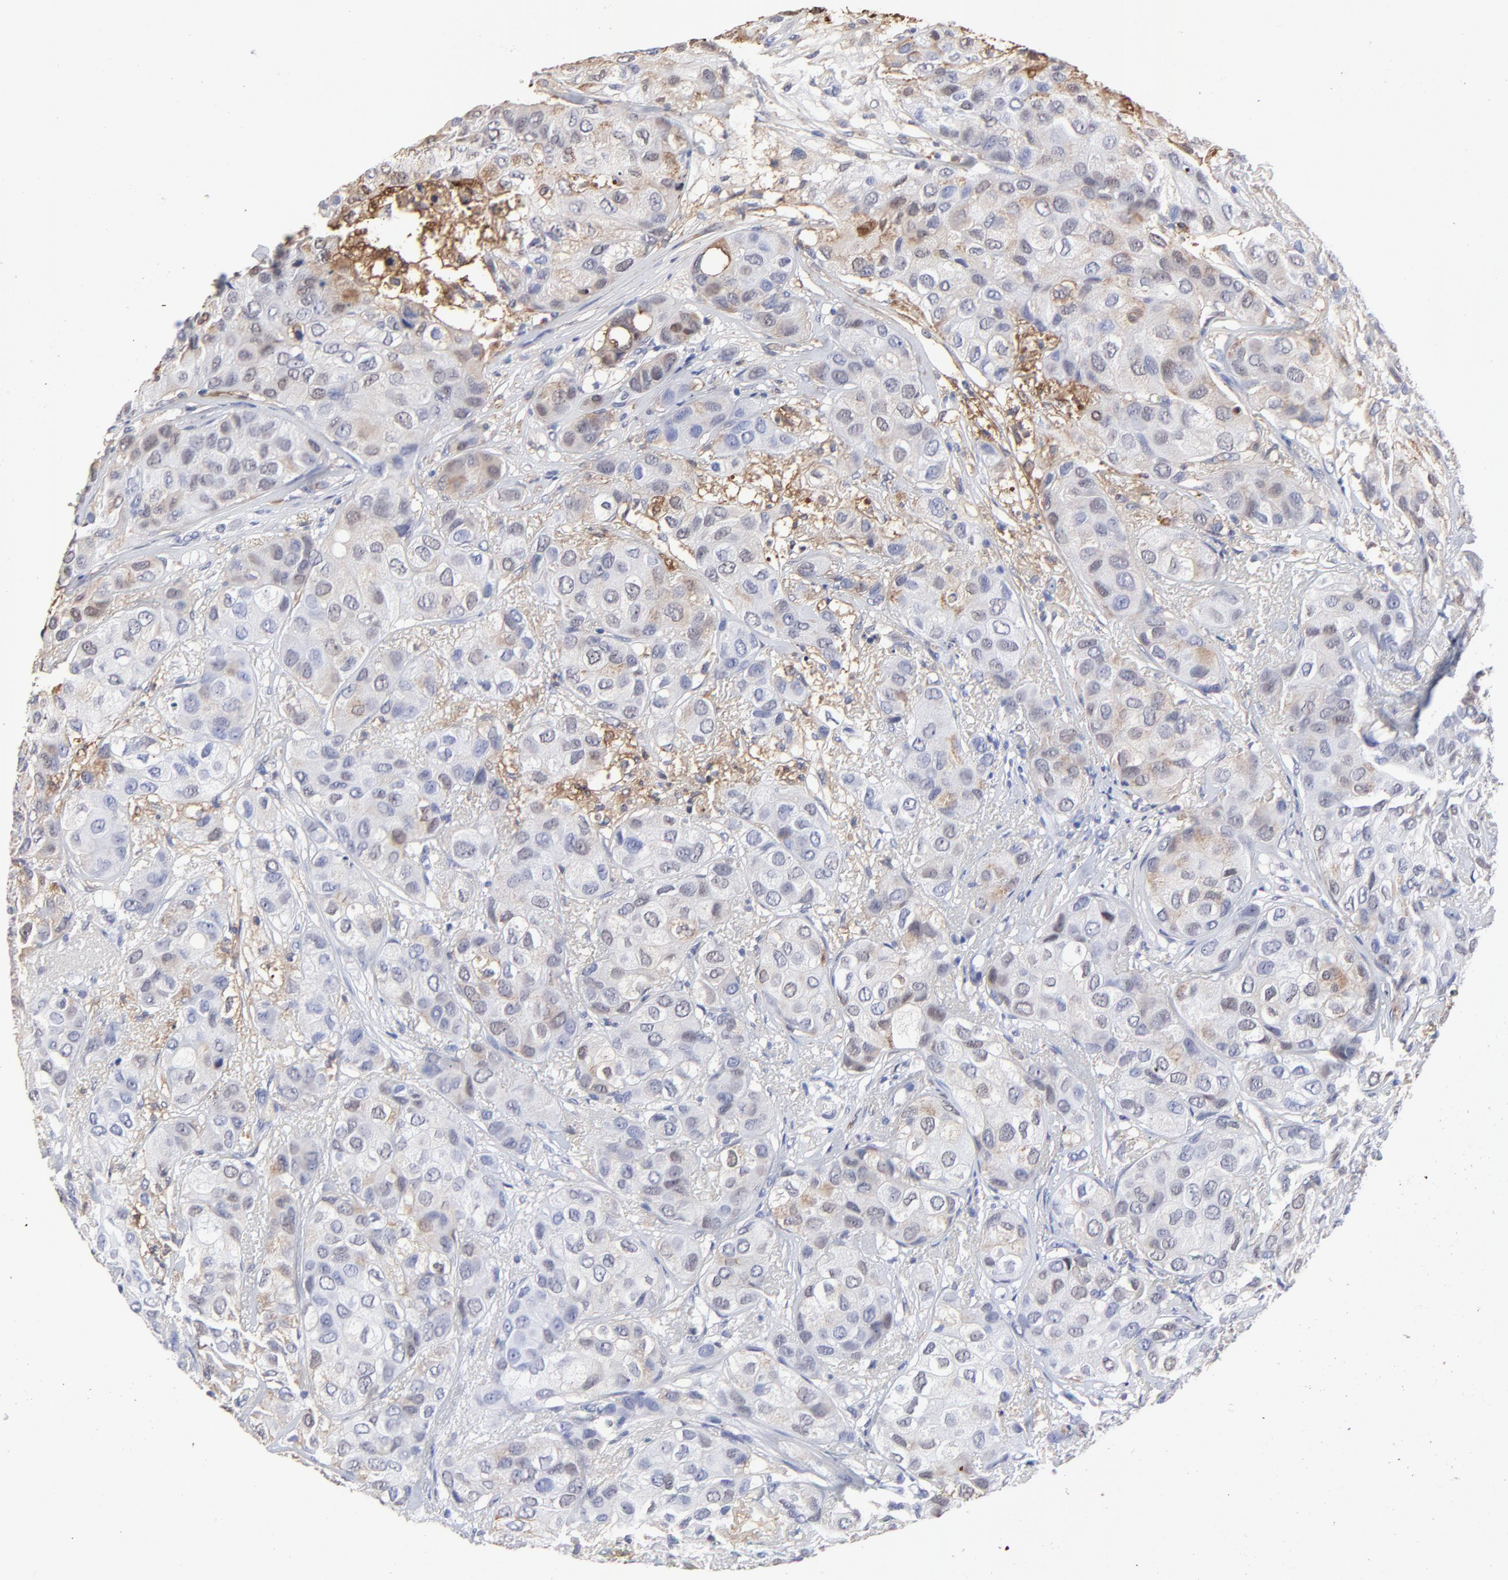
{"staining": {"intensity": "weak", "quantity": "<25%", "location": "cytoplasmic/membranous,nuclear"}, "tissue": "breast cancer", "cell_type": "Tumor cells", "image_type": "cancer", "snomed": [{"axis": "morphology", "description": "Duct carcinoma"}, {"axis": "topography", "description": "Breast"}], "caption": "High power microscopy image of an immunohistochemistry micrograph of breast cancer, revealing no significant staining in tumor cells. Brightfield microscopy of immunohistochemistry (IHC) stained with DAB (3,3'-diaminobenzidine) (brown) and hematoxylin (blue), captured at high magnification.", "gene": "SMARCA1", "patient": {"sex": "female", "age": 68}}